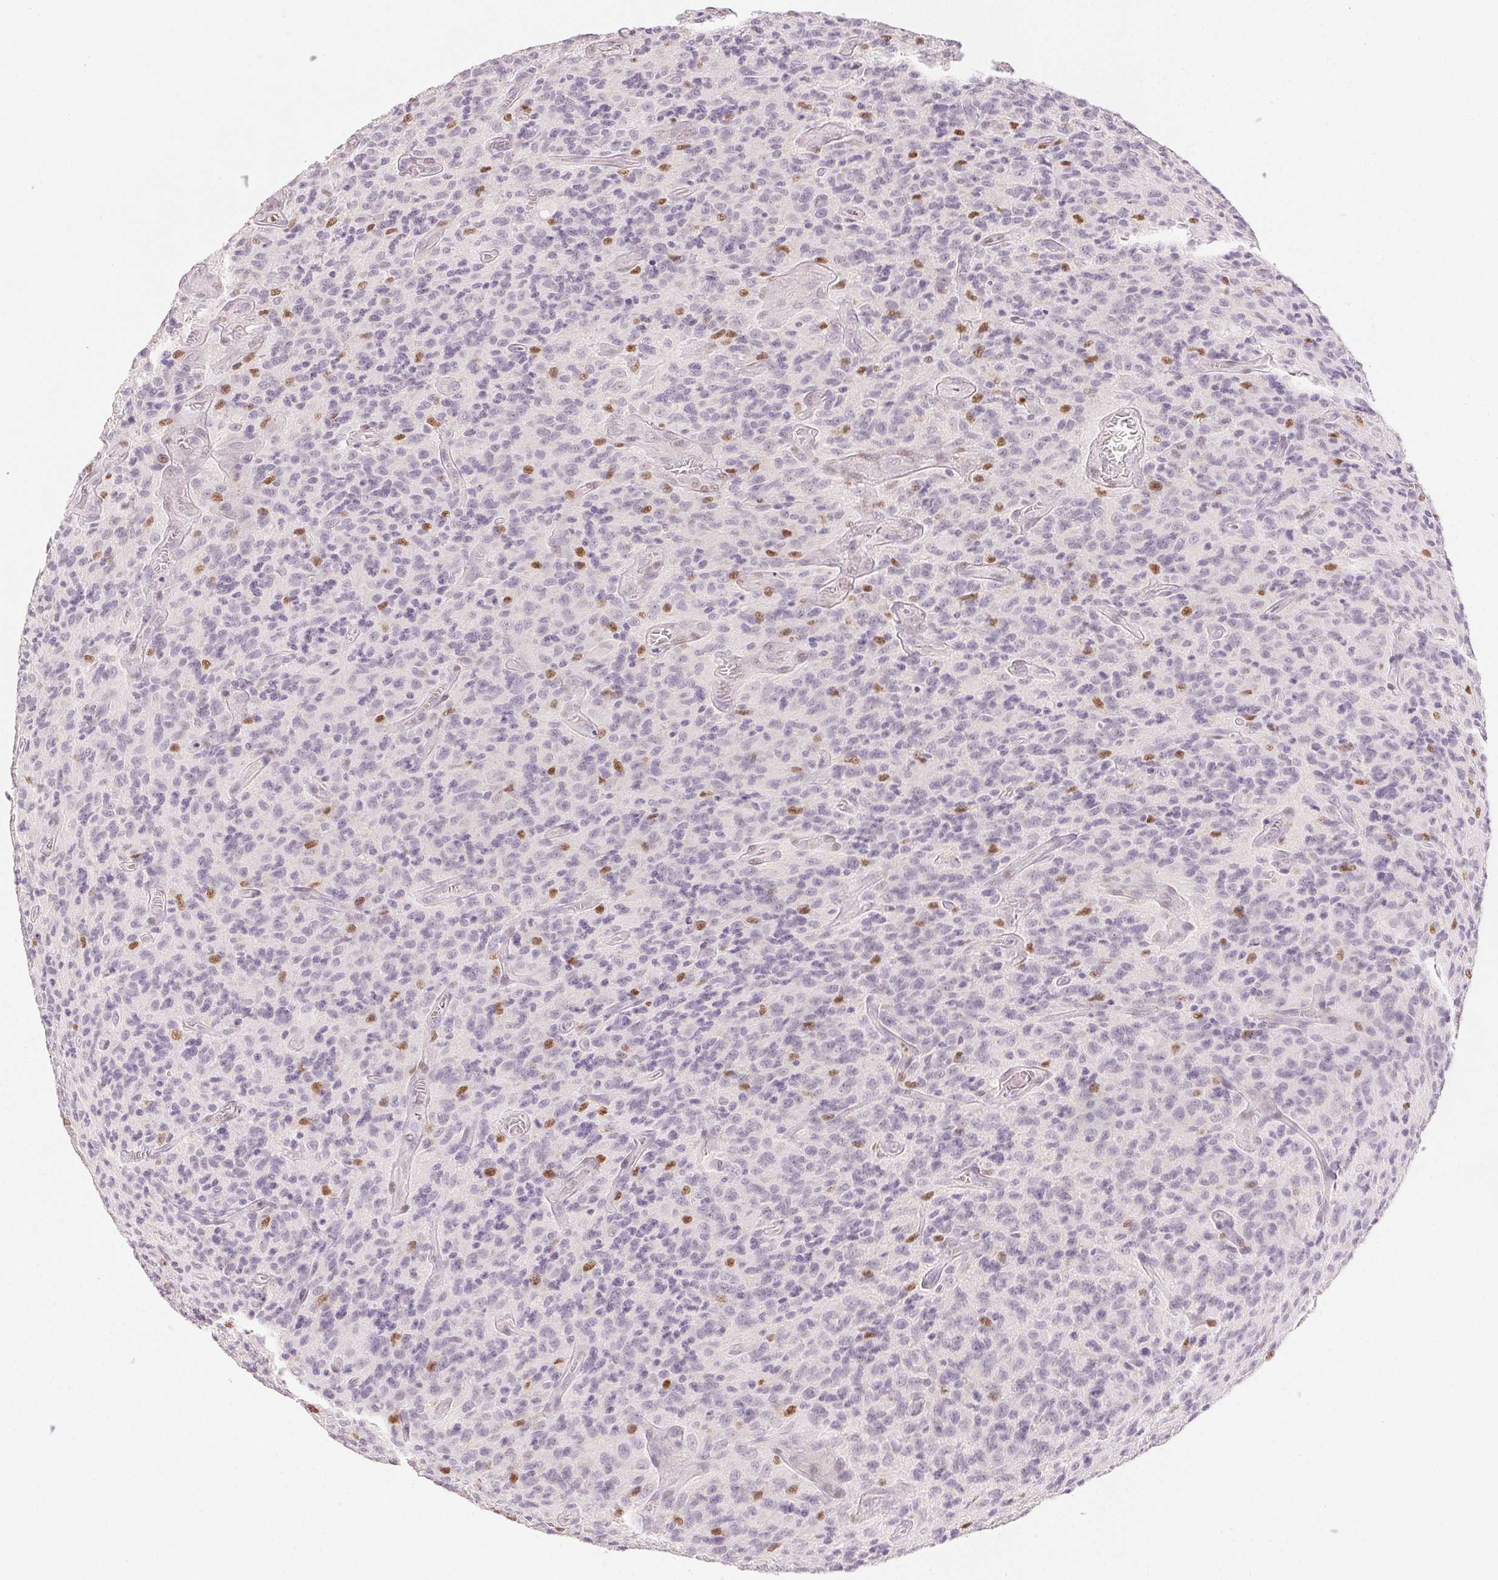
{"staining": {"intensity": "moderate", "quantity": "<25%", "location": "nuclear"}, "tissue": "glioma", "cell_type": "Tumor cells", "image_type": "cancer", "snomed": [{"axis": "morphology", "description": "Glioma, malignant, High grade"}, {"axis": "topography", "description": "Brain"}], "caption": "This is an image of immunohistochemistry staining of malignant glioma (high-grade), which shows moderate staining in the nuclear of tumor cells.", "gene": "RUNX2", "patient": {"sex": "male", "age": 76}}